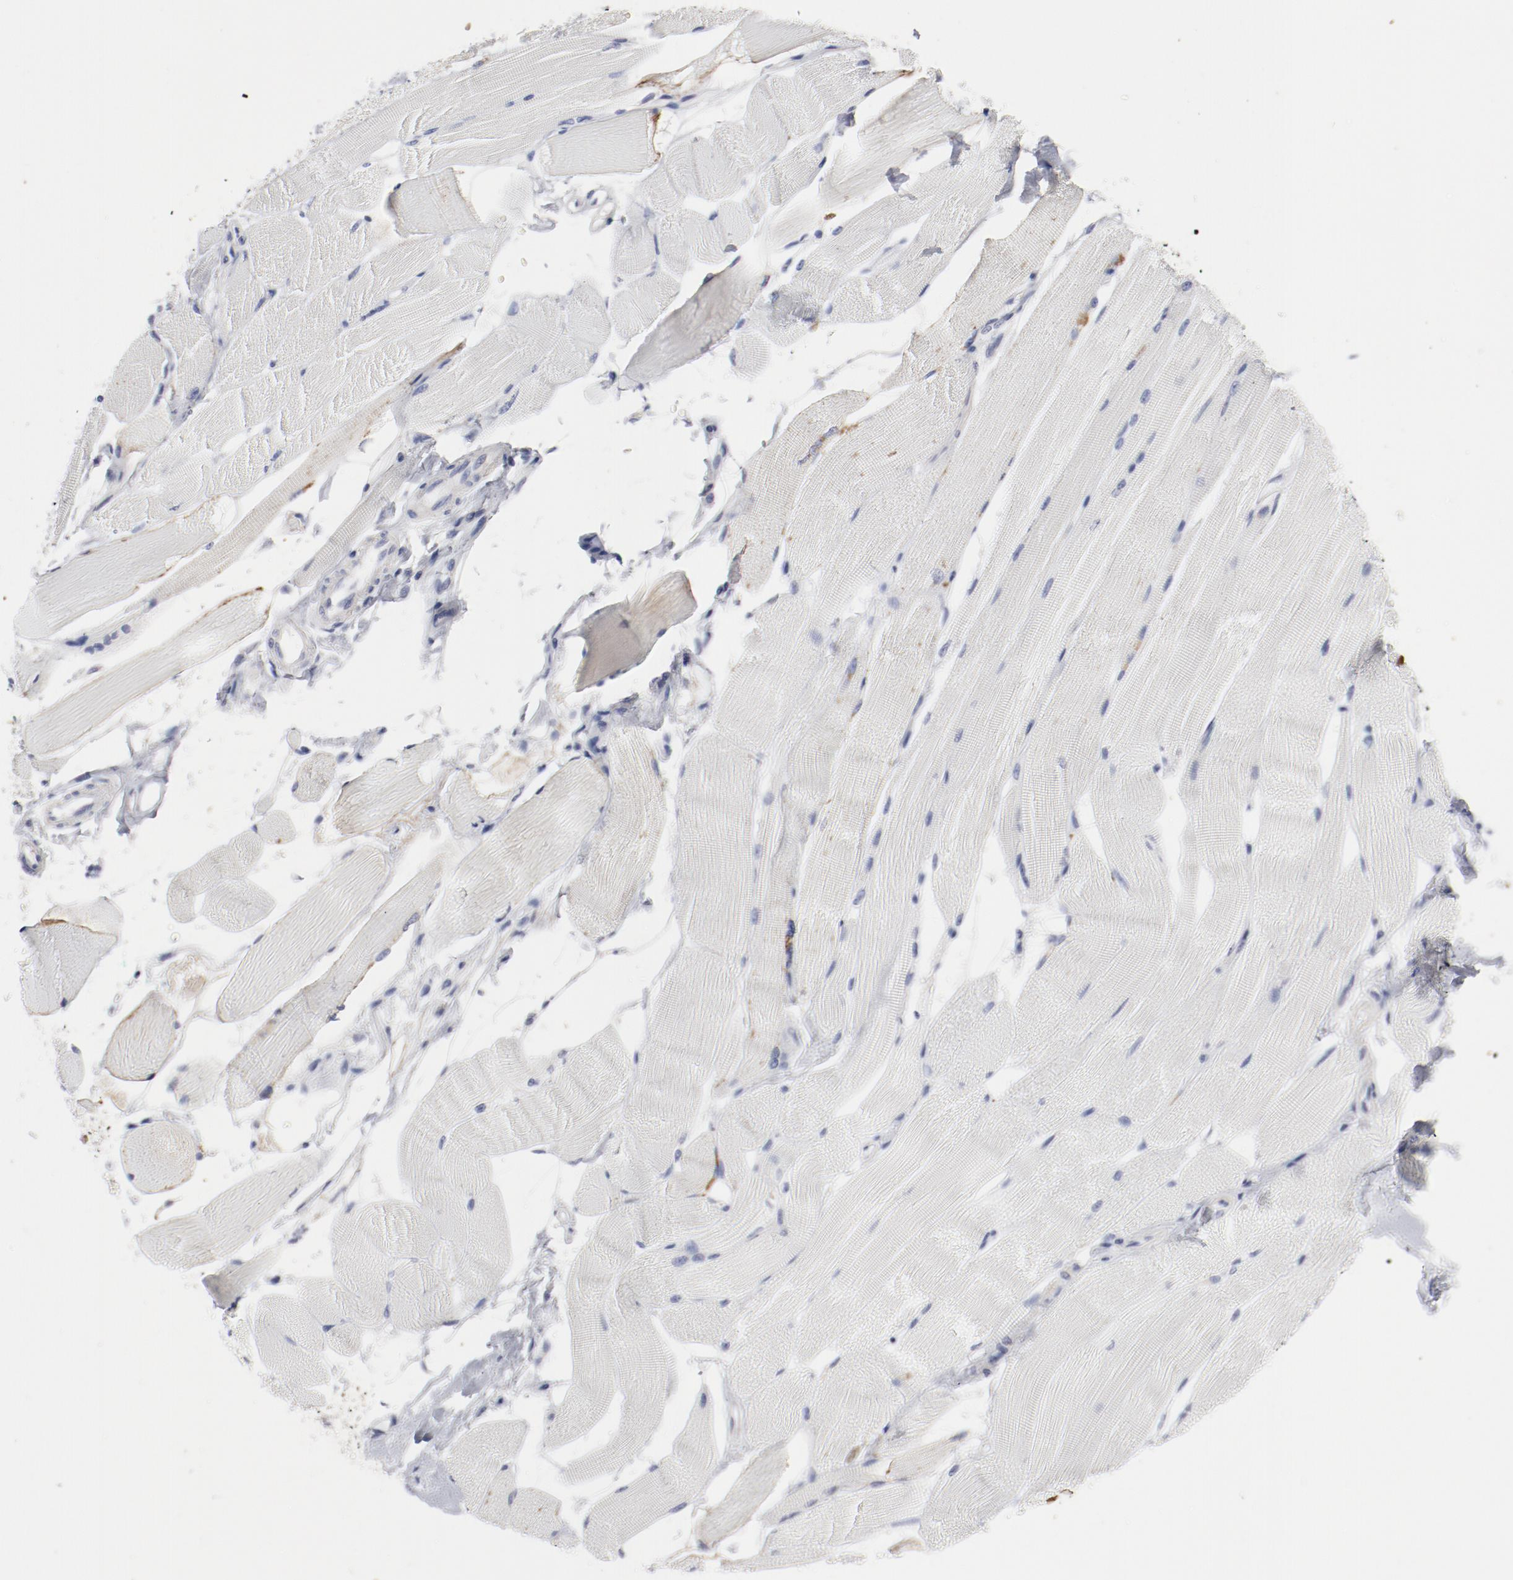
{"staining": {"intensity": "negative", "quantity": "none", "location": "none"}, "tissue": "skeletal muscle", "cell_type": "Myocytes", "image_type": "normal", "snomed": [{"axis": "morphology", "description": "Normal tissue, NOS"}, {"axis": "topography", "description": "Skeletal muscle"}, {"axis": "topography", "description": "Peripheral nerve tissue"}], "caption": "DAB immunohistochemical staining of benign skeletal muscle exhibits no significant staining in myocytes. (DAB (3,3'-diaminobenzidine) IHC, high magnification).", "gene": "TSPAN6", "patient": {"sex": "female", "age": 84}}